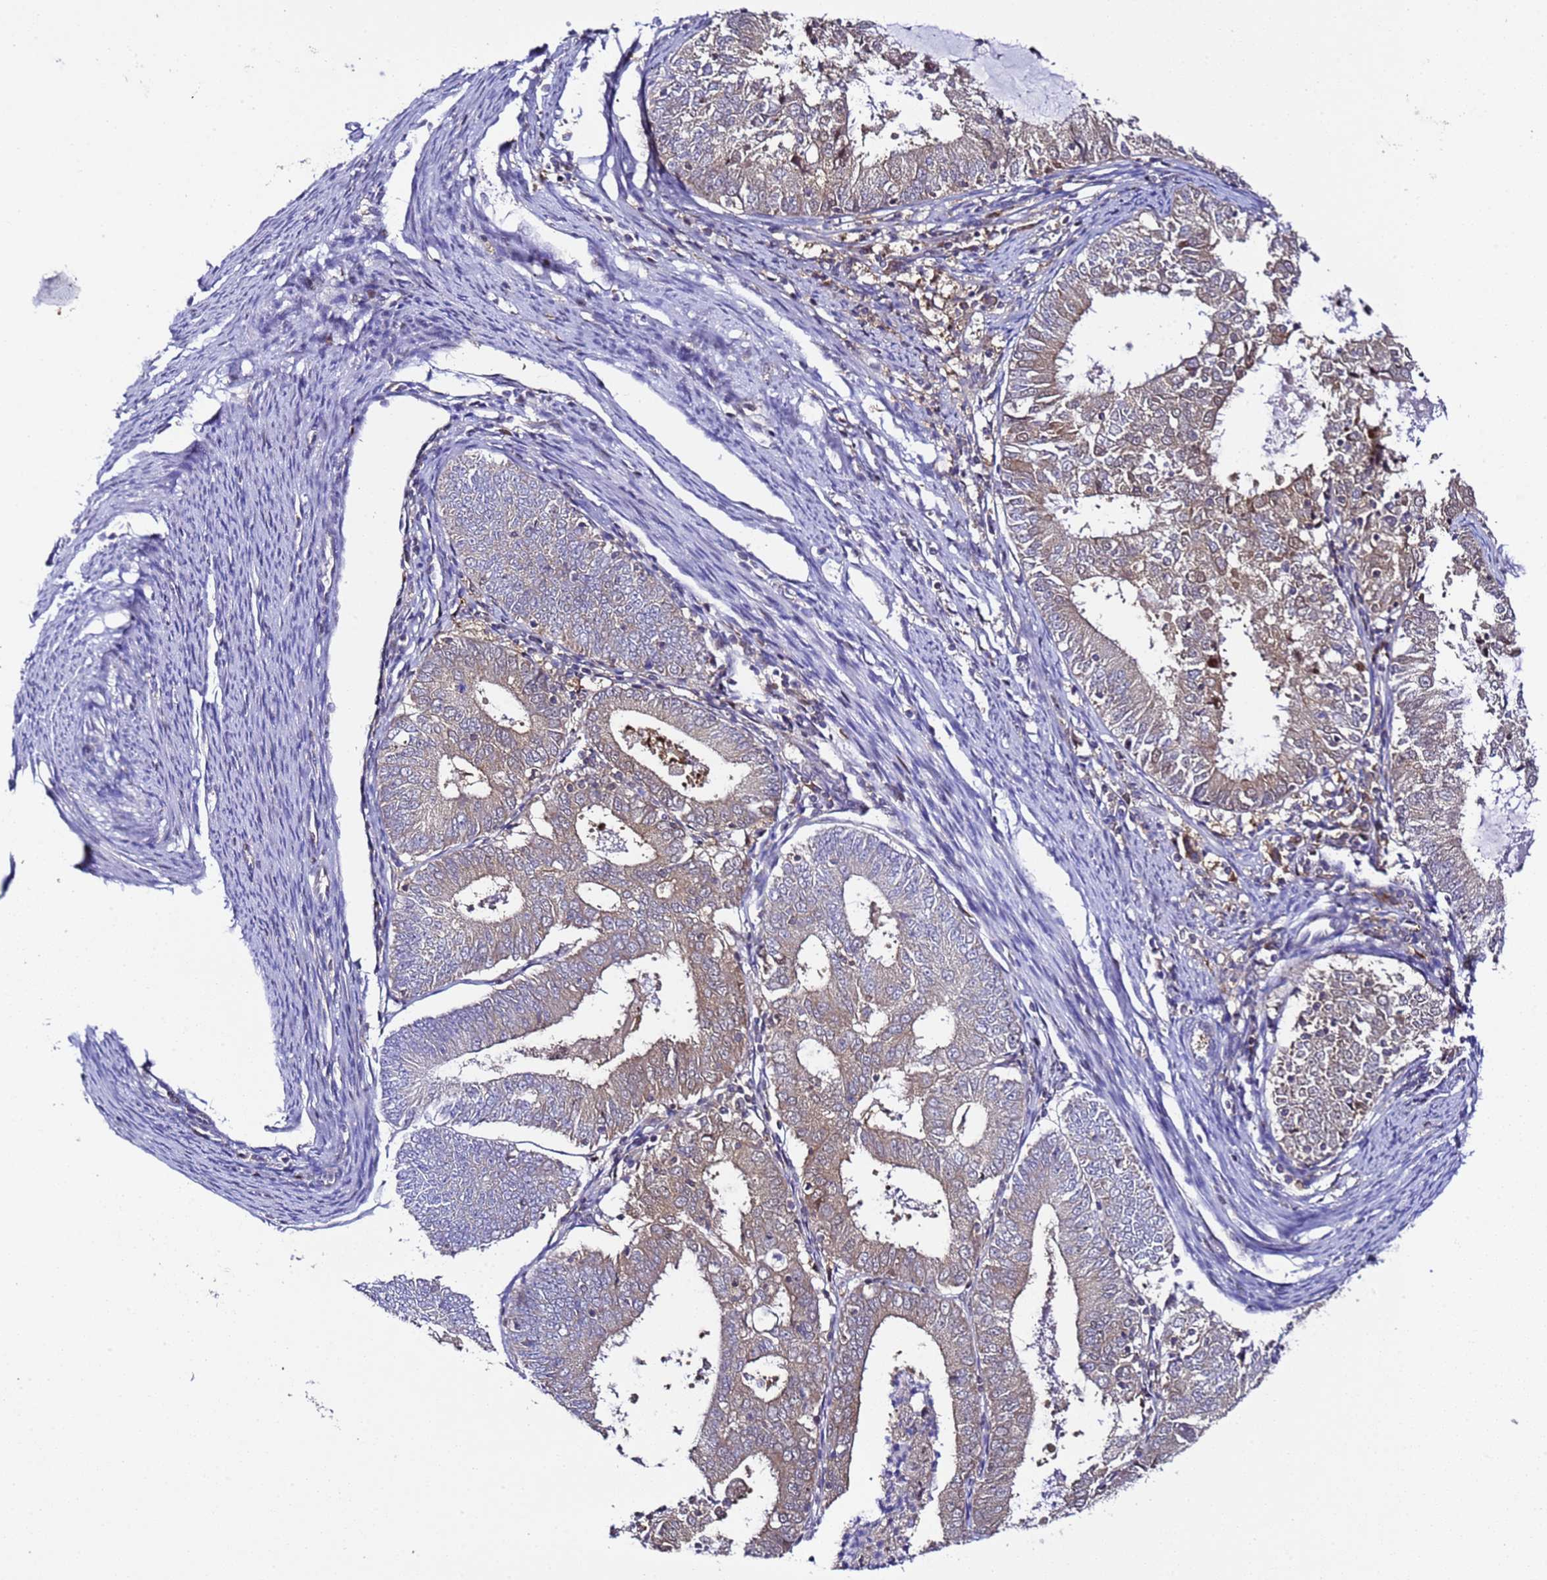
{"staining": {"intensity": "weak", "quantity": "<25%", "location": "cytoplasmic/membranous"}, "tissue": "endometrial cancer", "cell_type": "Tumor cells", "image_type": "cancer", "snomed": [{"axis": "morphology", "description": "Adenocarcinoma, NOS"}, {"axis": "topography", "description": "Endometrium"}], "caption": "Immunohistochemistry histopathology image of endometrial cancer (adenocarcinoma) stained for a protein (brown), which exhibits no positivity in tumor cells.", "gene": "ALG3", "patient": {"sex": "female", "age": 57}}